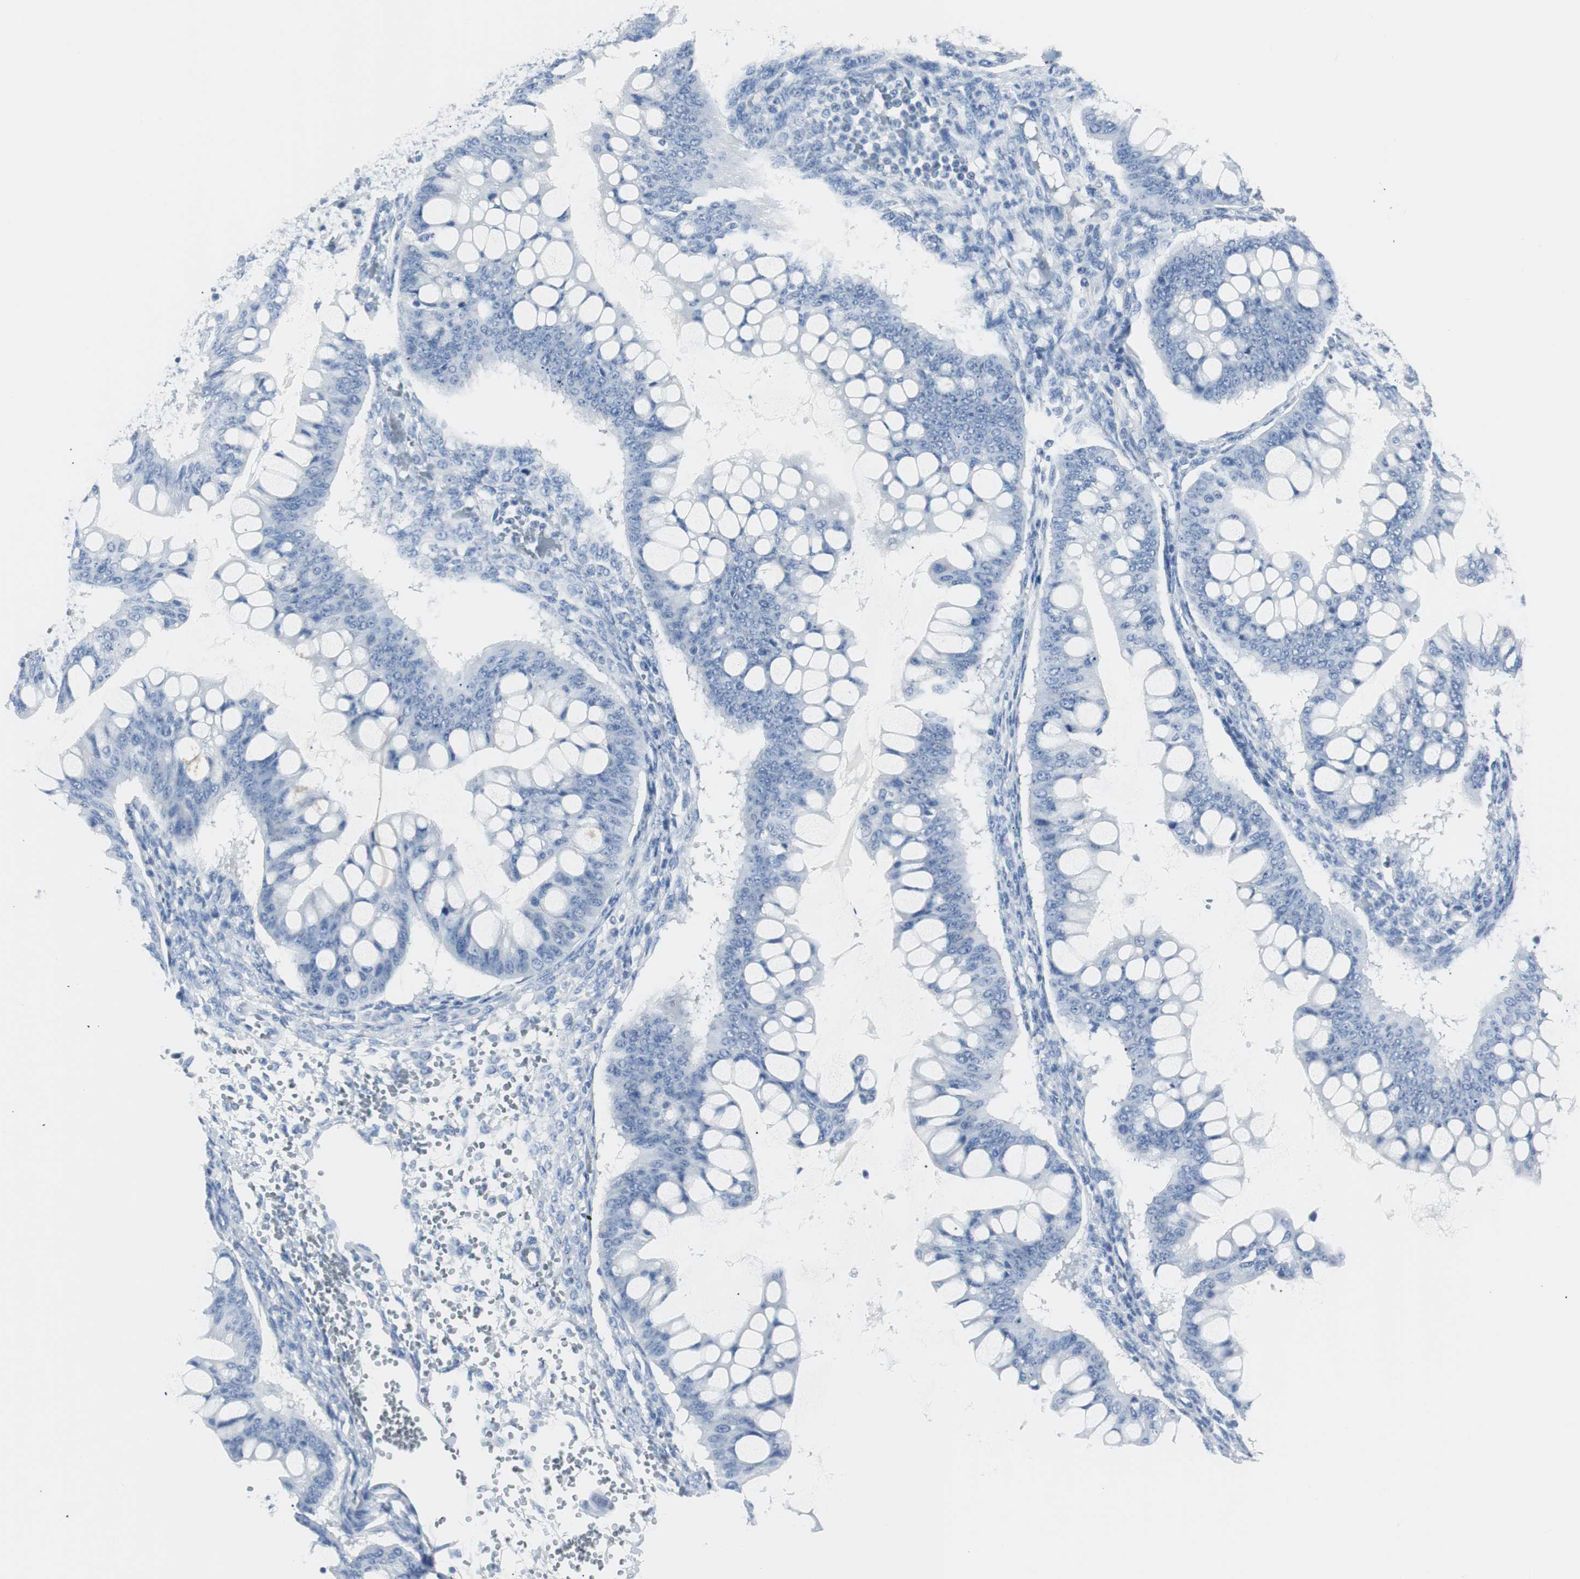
{"staining": {"intensity": "negative", "quantity": "none", "location": "none"}, "tissue": "ovarian cancer", "cell_type": "Tumor cells", "image_type": "cancer", "snomed": [{"axis": "morphology", "description": "Cystadenocarcinoma, mucinous, NOS"}, {"axis": "topography", "description": "Ovary"}], "caption": "Tumor cells are negative for brown protein staining in ovarian mucinous cystadenocarcinoma.", "gene": "GAP43", "patient": {"sex": "female", "age": 73}}